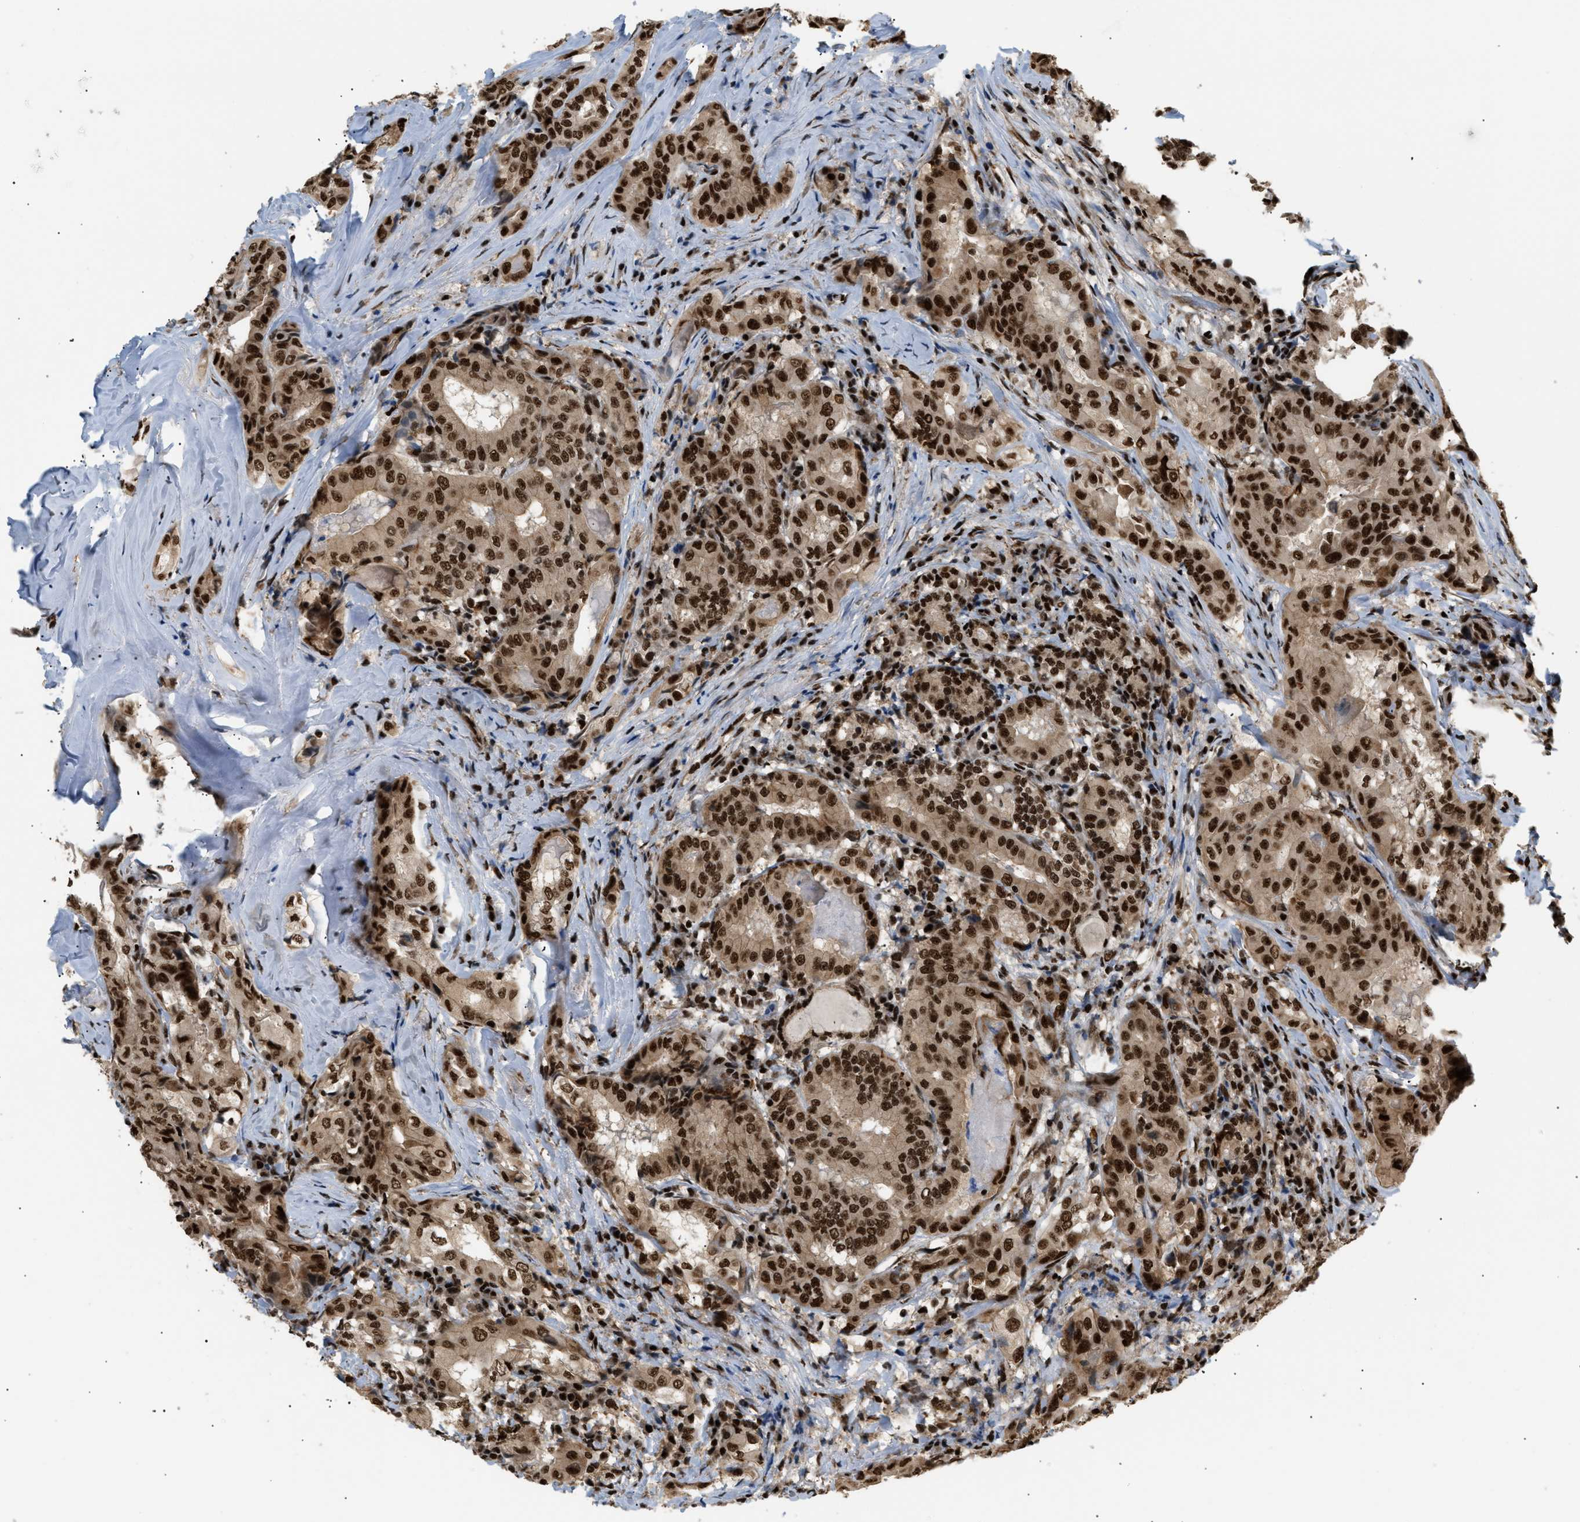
{"staining": {"intensity": "strong", "quantity": ">75%", "location": "cytoplasmic/membranous,nuclear"}, "tissue": "thyroid cancer", "cell_type": "Tumor cells", "image_type": "cancer", "snomed": [{"axis": "morphology", "description": "Papillary adenocarcinoma, NOS"}, {"axis": "topography", "description": "Thyroid gland"}], "caption": "Papillary adenocarcinoma (thyroid) was stained to show a protein in brown. There is high levels of strong cytoplasmic/membranous and nuclear positivity in approximately >75% of tumor cells. Immunohistochemistry (ihc) stains the protein in brown and the nuclei are stained blue.", "gene": "RBM5", "patient": {"sex": "female", "age": 42}}